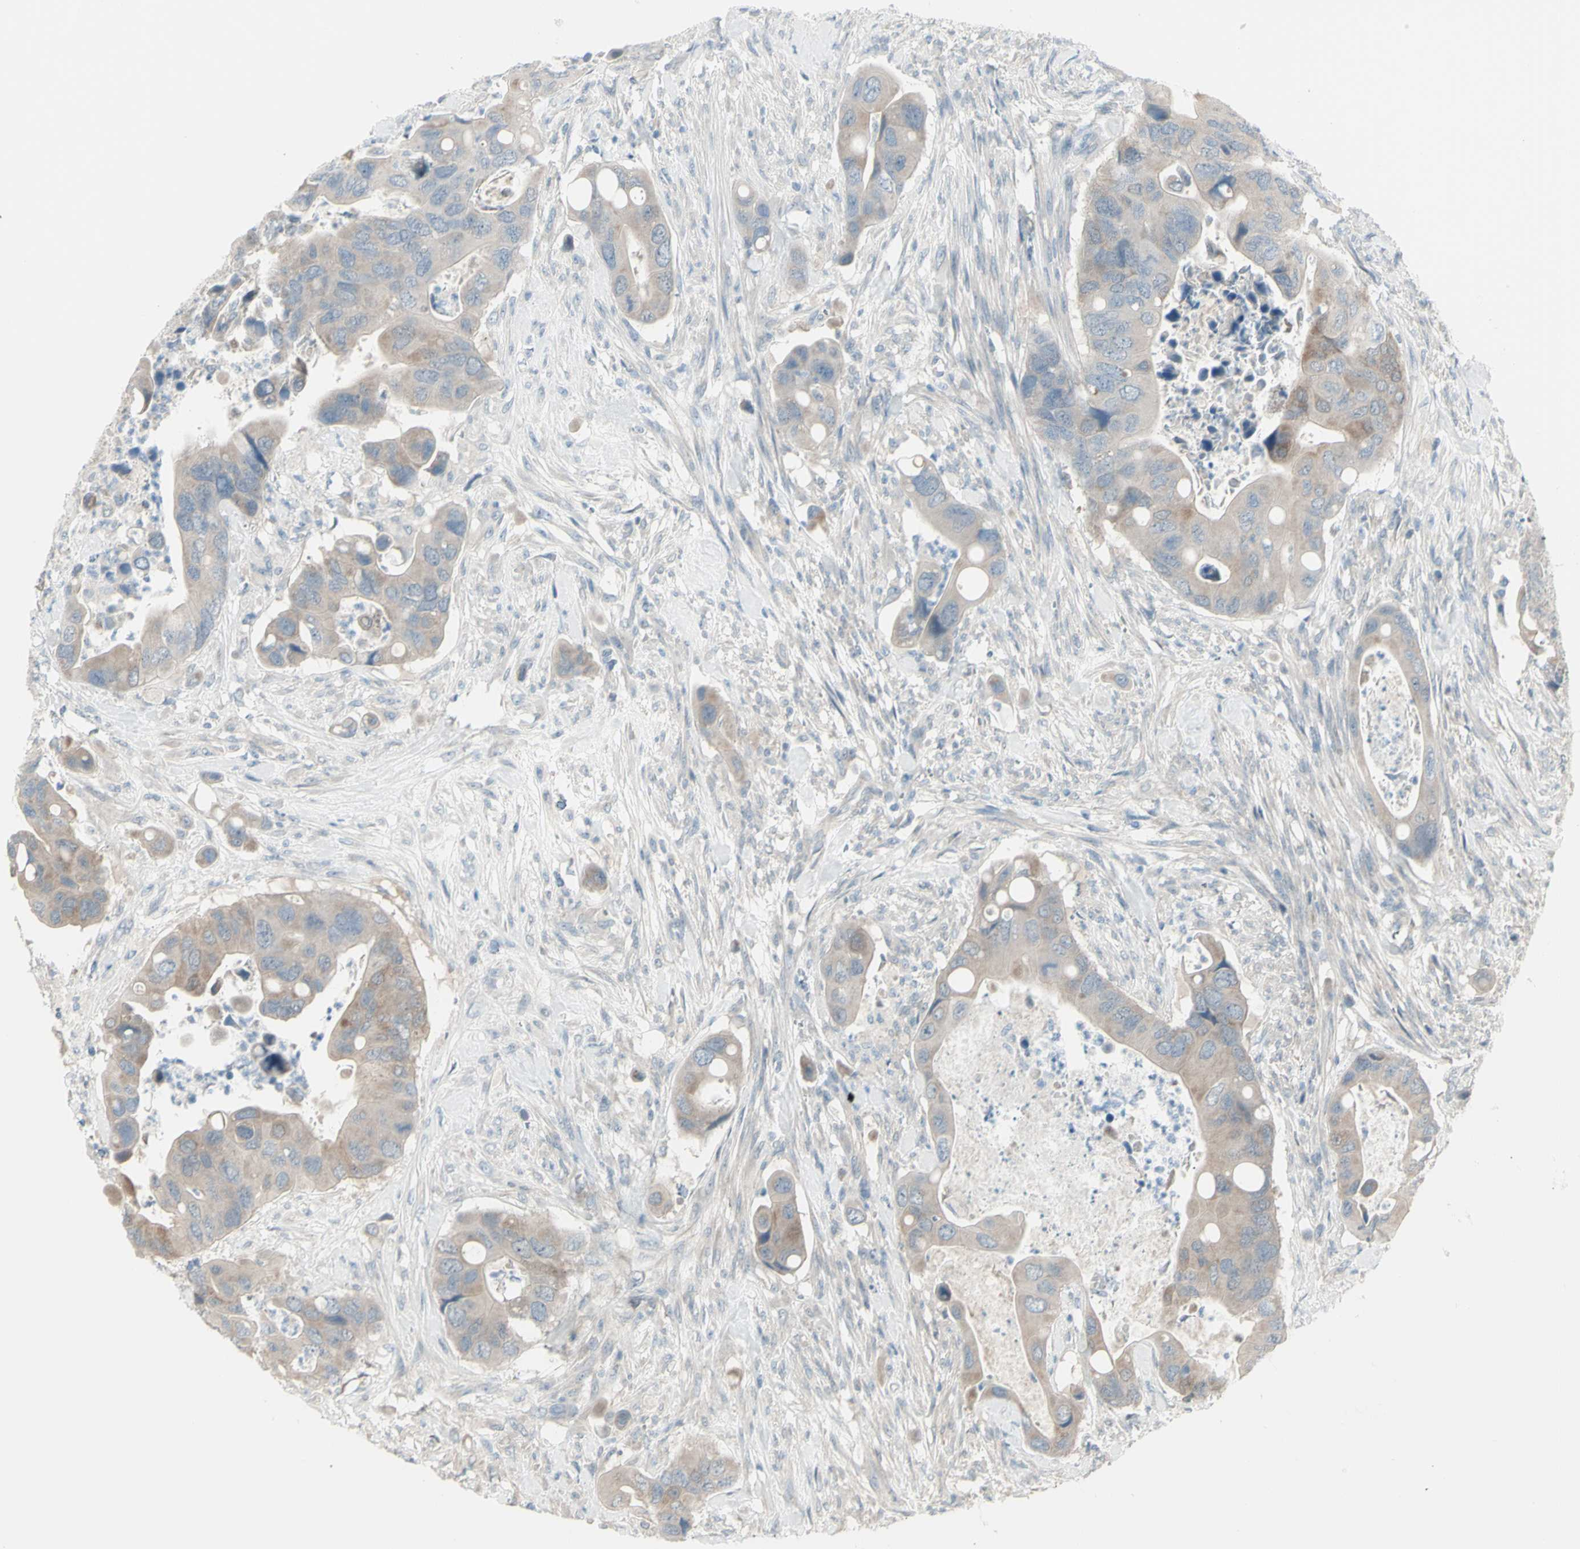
{"staining": {"intensity": "weak", "quantity": ">75%", "location": "cytoplasmic/membranous"}, "tissue": "colorectal cancer", "cell_type": "Tumor cells", "image_type": "cancer", "snomed": [{"axis": "morphology", "description": "Adenocarcinoma, NOS"}, {"axis": "topography", "description": "Rectum"}], "caption": "IHC of human colorectal cancer (adenocarcinoma) exhibits low levels of weak cytoplasmic/membranous positivity in about >75% of tumor cells.", "gene": "NAXD", "patient": {"sex": "female", "age": 57}}